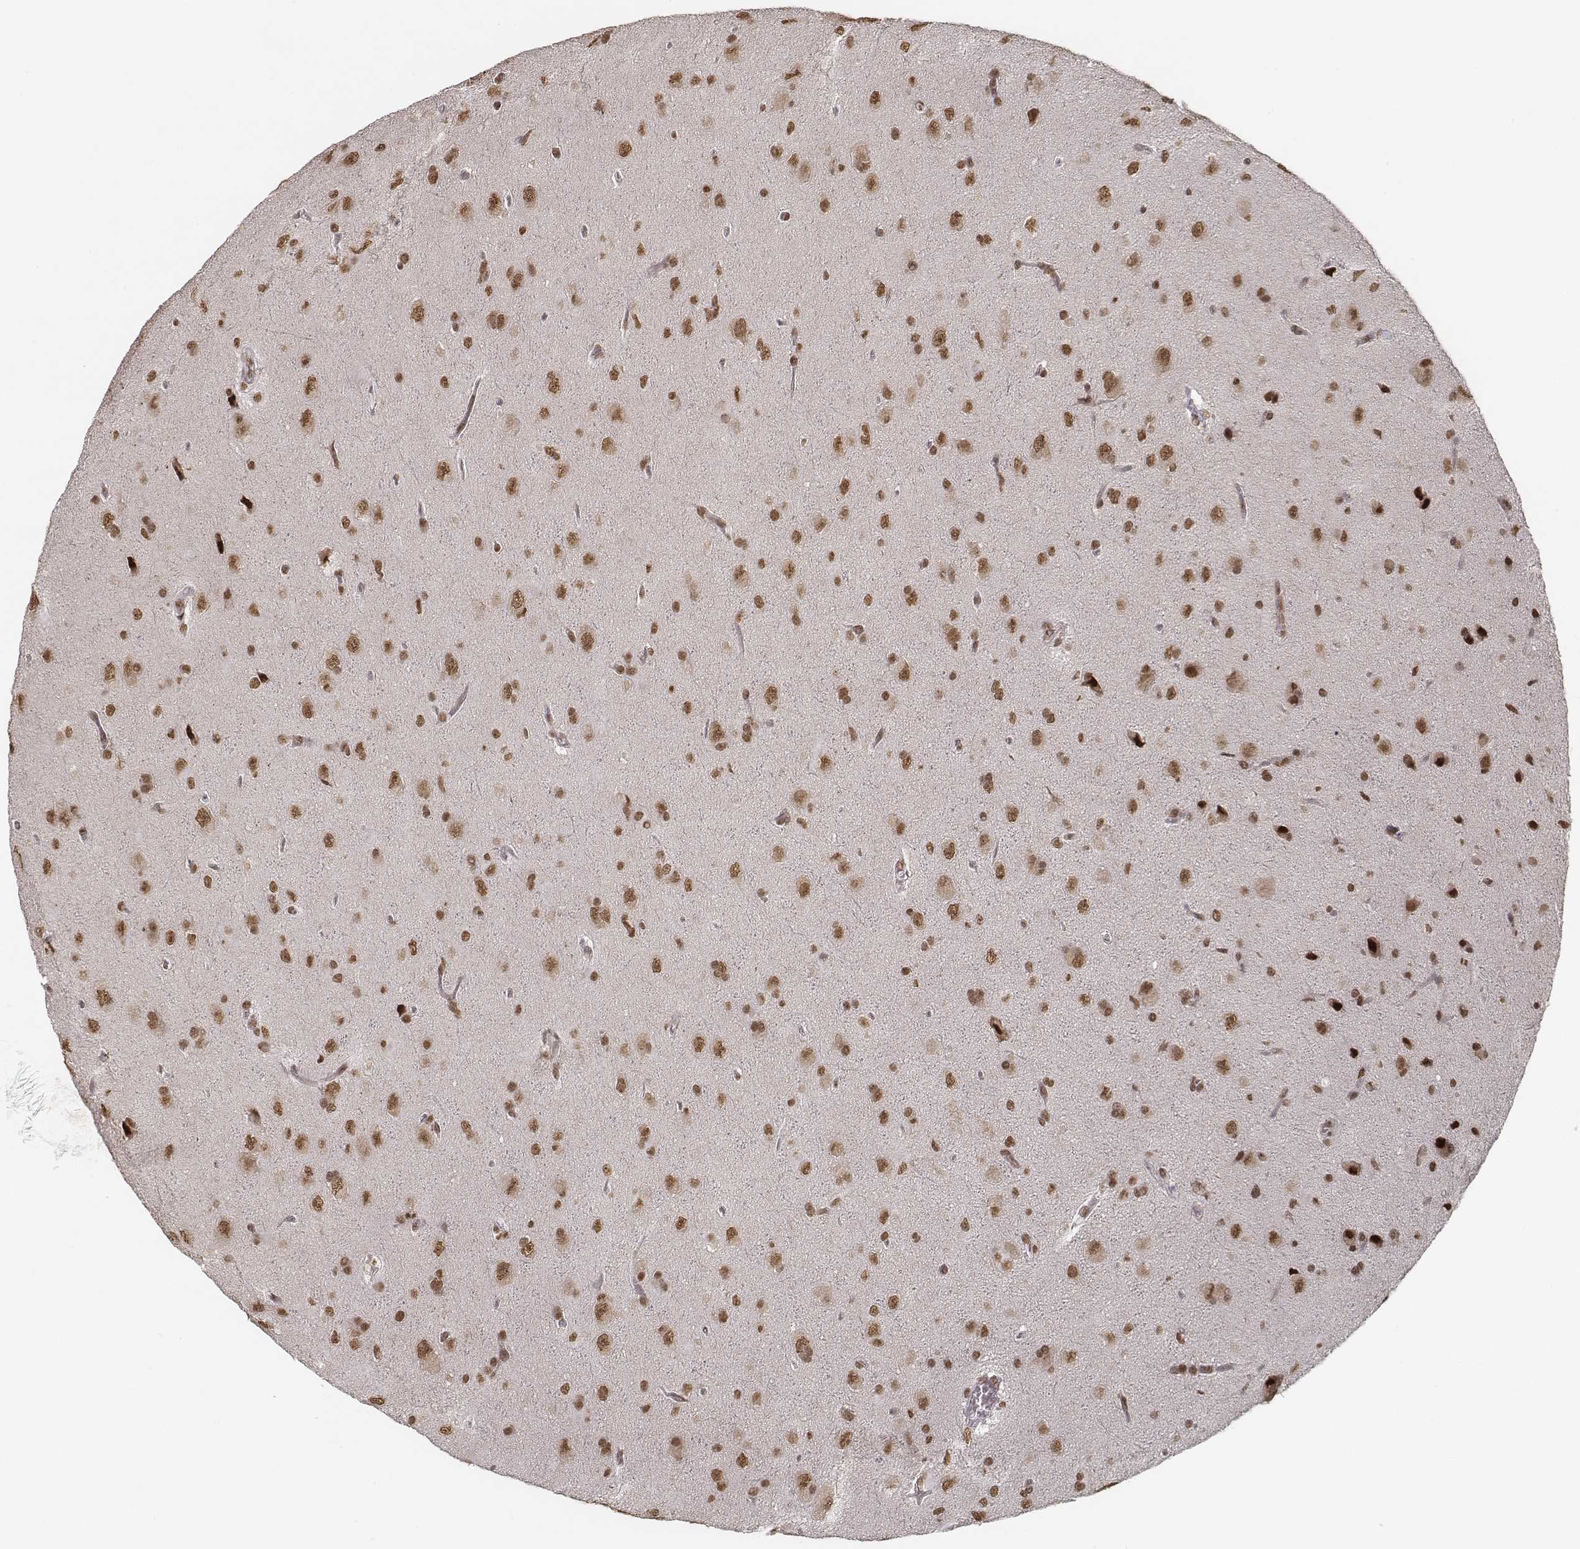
{"staining": {"intensity": "moderate", "quantity": ">75%", "location": "nuclear"}, "tissue": "glioma", "cell_type": "Tumor cells", "image_type": "cancer", "snomed": [{"axis": "morphology", "description": "Glioma, malignant, Low grade"}, {"axis": "topography", "description": "Brain"}], "caption": "Protein staining by IHC exhibits moderate nuclear positivity in approximately >75% of tumor cells in low-grade glioma (malignant).", "gene": "HMGA2", "patient": {"sex": "male", "age": 58}}